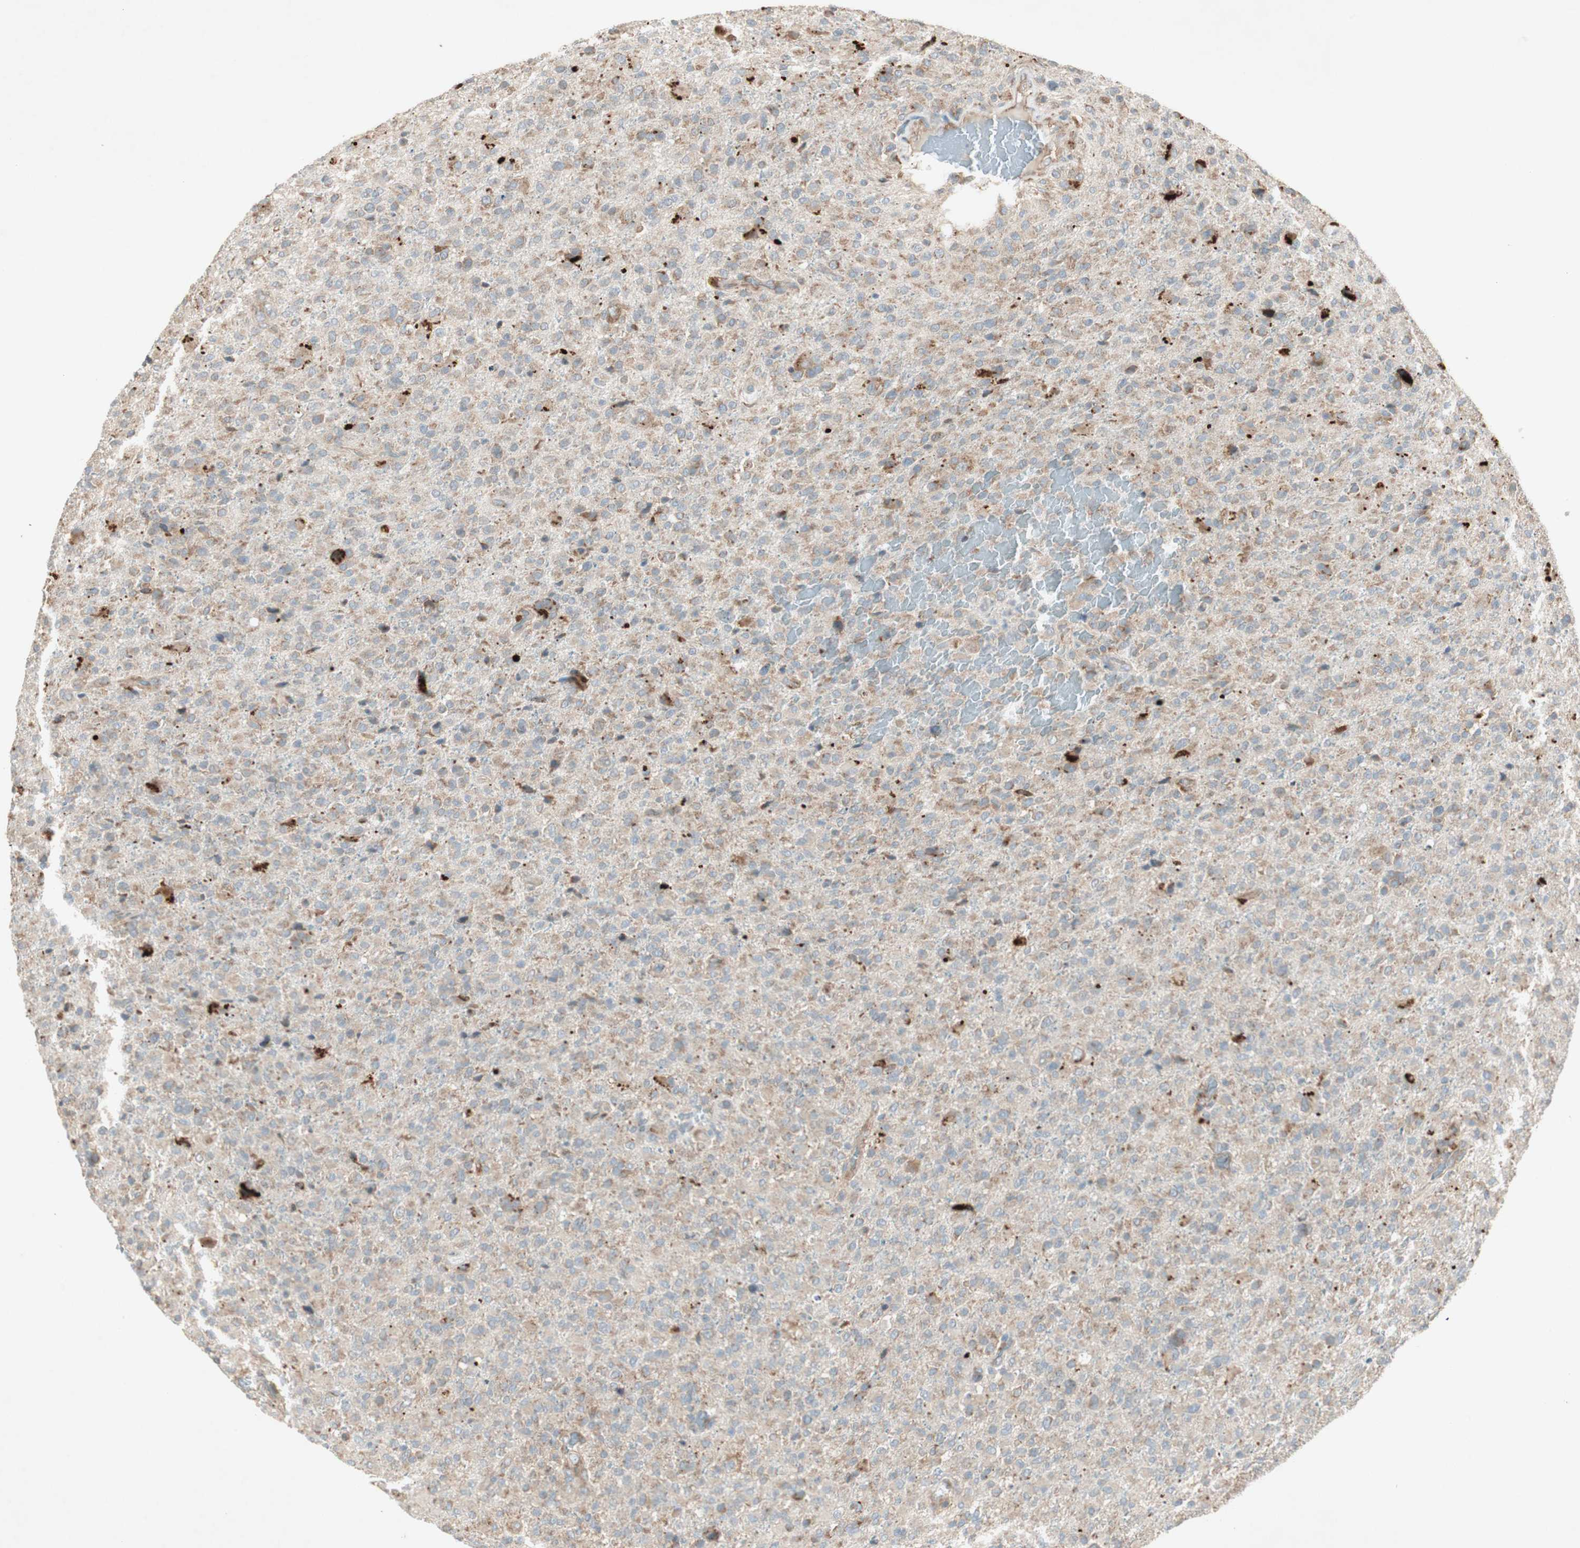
{"staining": {"intensity": "moderate", "quantity": ">75%", "location": "cytoplasmic/membranous"}, "tissue": "glioma", "cell_type": "Tumor cells", "image_type": "cancer", "snomed": [{"axis": "morphology", "description": "Glioma, malignant, High grade"}, {"axis": "topography", "description": "Brain"}], "caption": "Tumor cells exhibit moderate cytoplasmic/membranous staining in about >75% of cells in glioma. Nuclei are stained in blue.", "gene": "RPL23", "patient": {"sex": "male", "age": 71}}